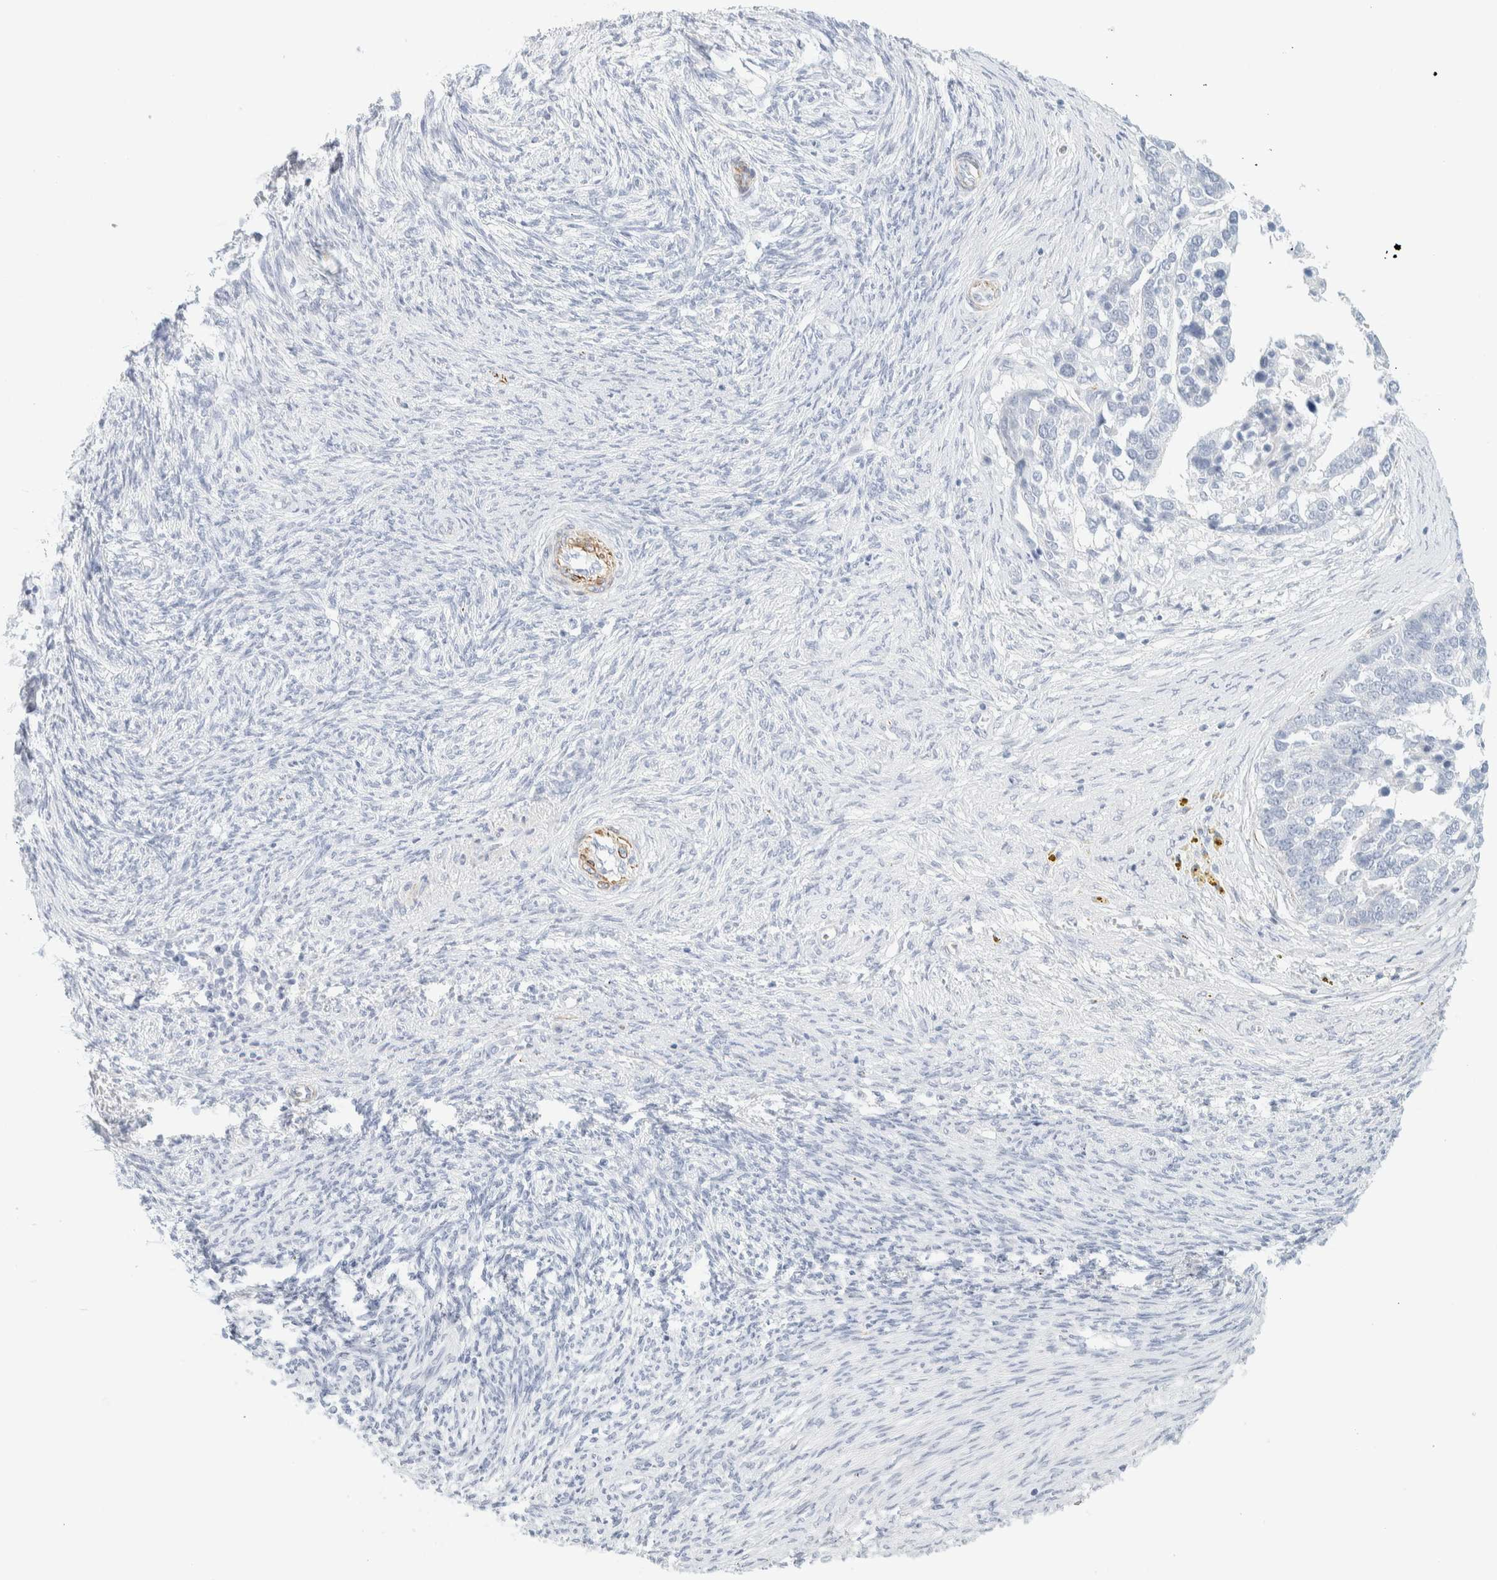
{"staining": {"intensity": "negative", "quantity": "none", "location": "none"}, "tissue": "ovarian cancer", "cell_type": "Tumor cells", "image_type": "cancer", "snomed": [{"axis": "morphology", "description": "Cystadenocarcinoma, serous, NOS"}, {"axis": "topography", "description": "Ovary"}], "caption": "DAB immunohistochemical staining of ovarian cancer (serous cystadenocarcinoma) shows no significant positivity in tumor cells.", "gene": "AFMID", "patient": {"sex": "female", "age": 44}}